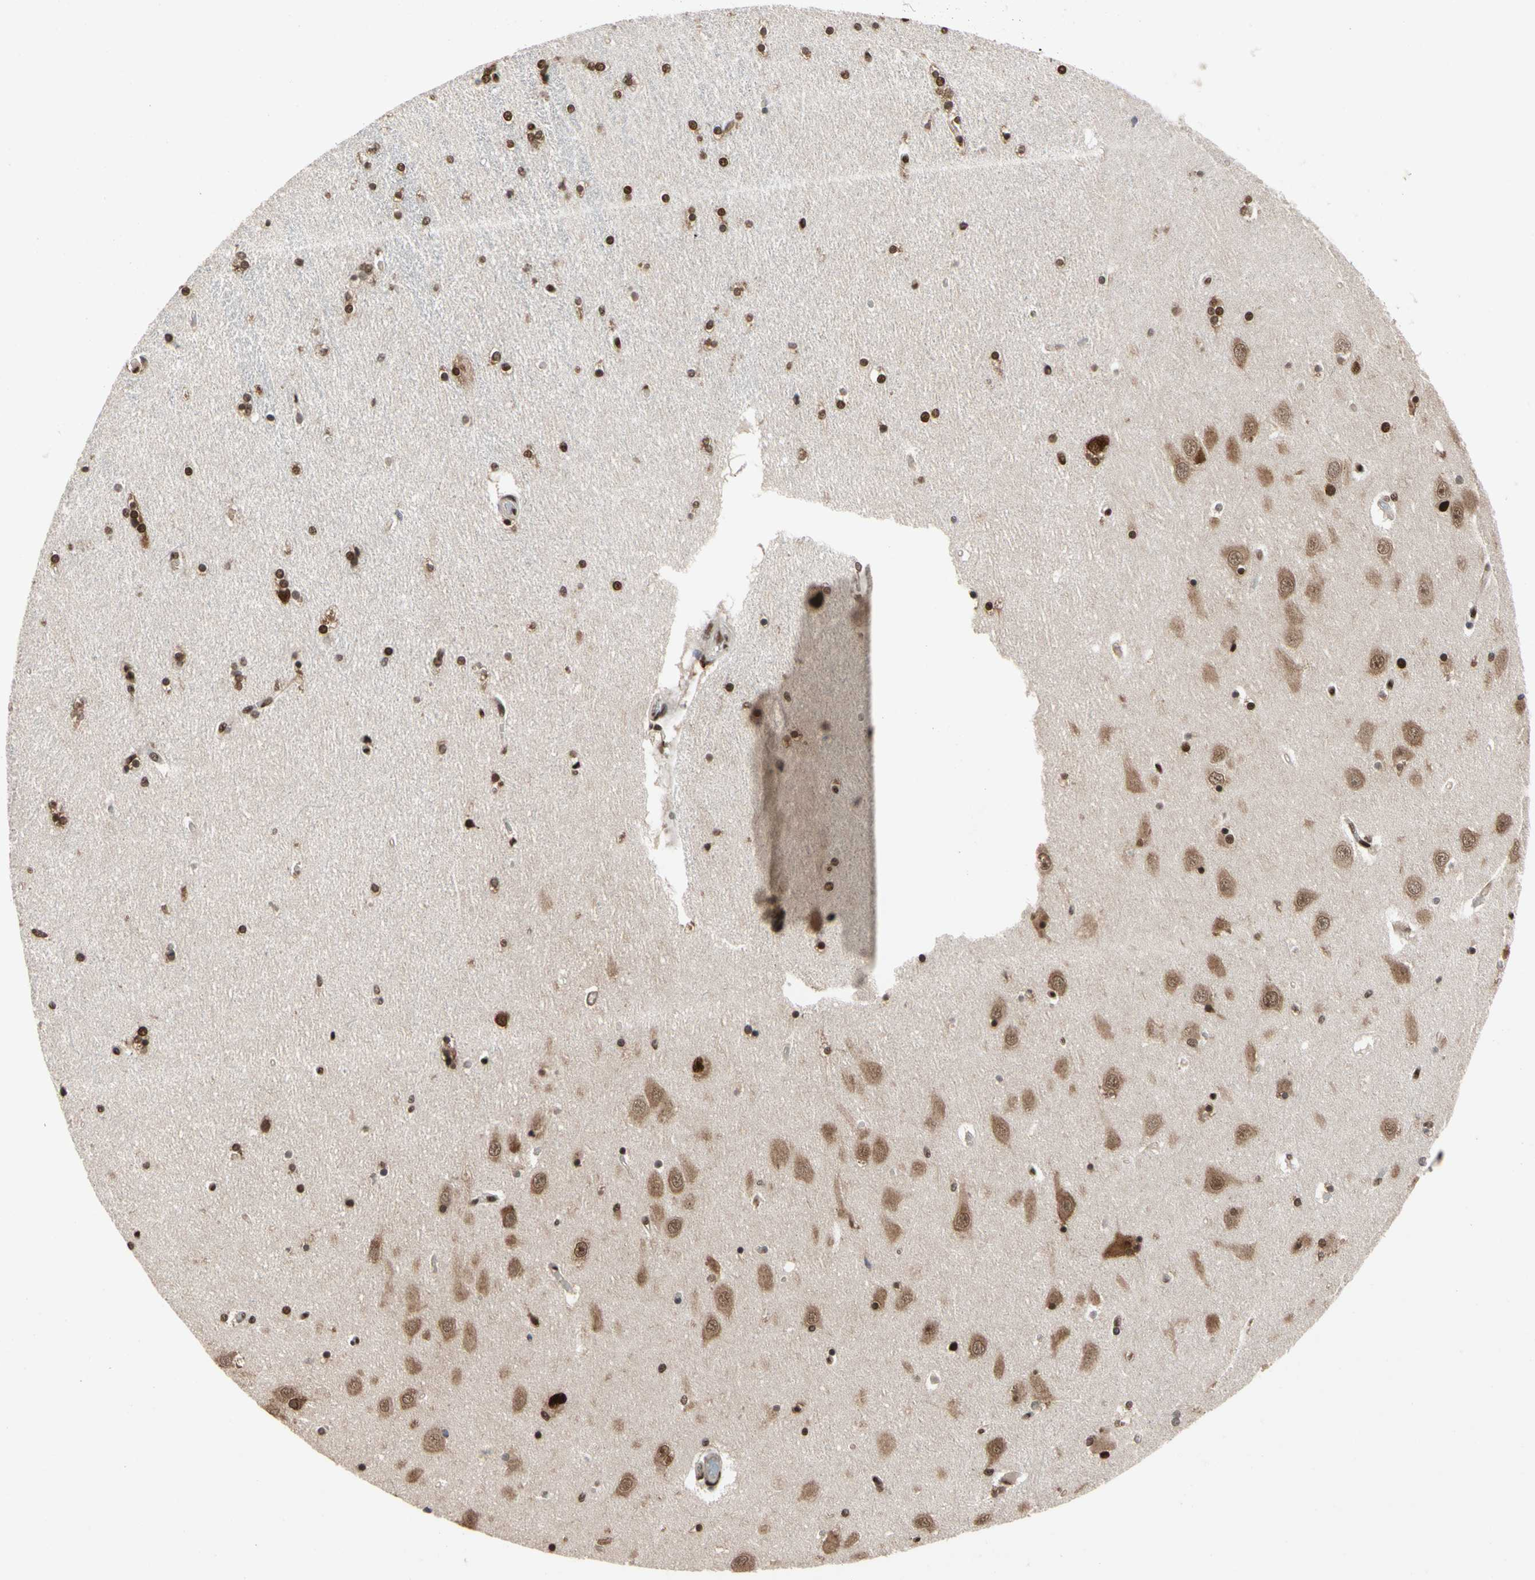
{"staining": {"intensity": "strong", "quantity": ">75%", "location": "nuclear"}, "tissue": "hippocampus", "cell_type": "Glial cells", "image_type": "normal", "snomed": [{"axis": "morphology", "description": "Normal tissue, NOS"}, {"axis": "topography", "description": "Hippocampus"}], "caption": "Benign hippocampus reveals strong nuclear expression in approximately >75% of glial cells, visualized by immunohistochemistry.", "gene": "FAM98B", "patient": {"sex": "female", "age": 54}}